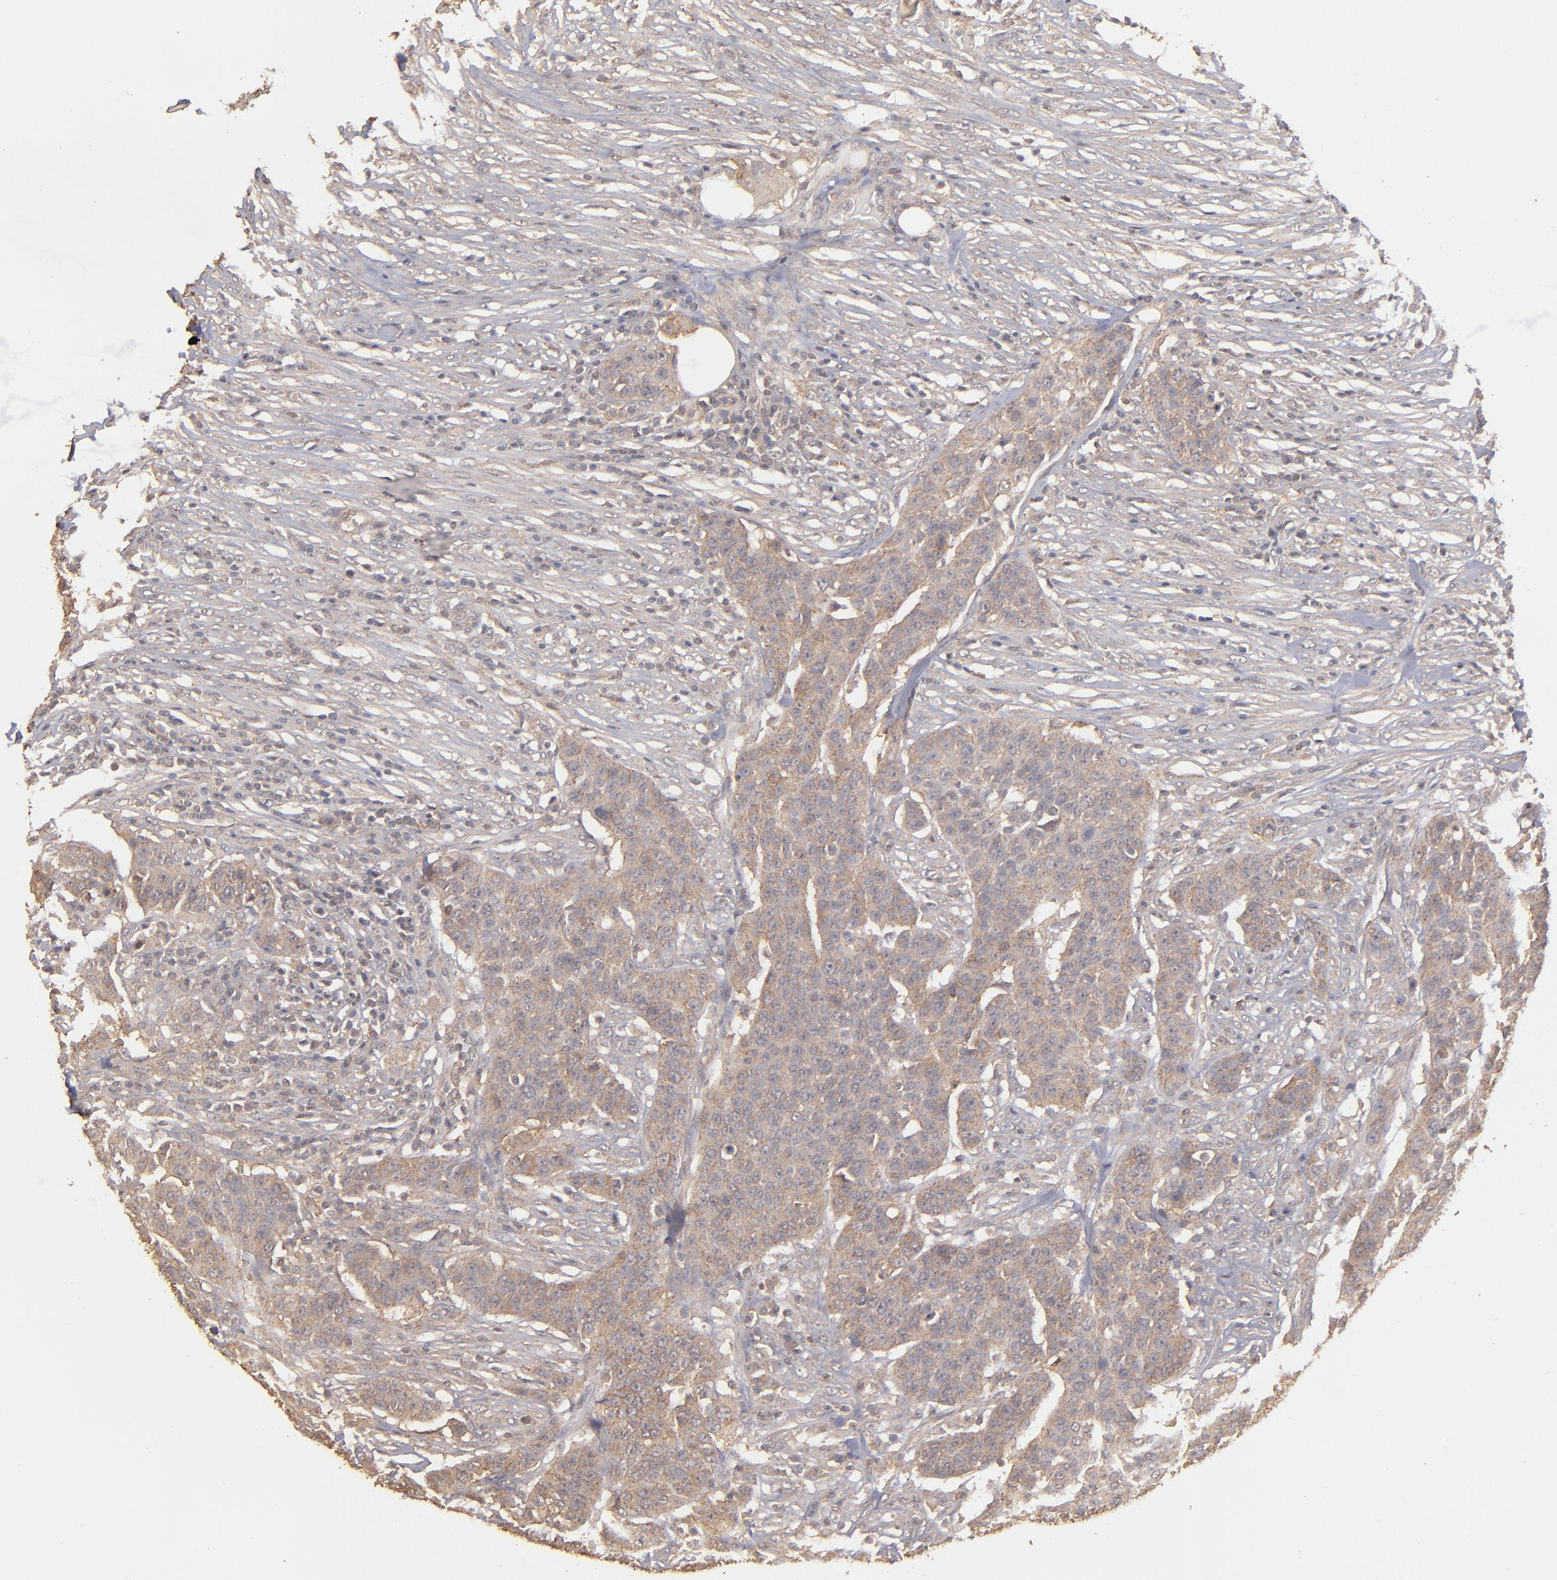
{"staining": {"intensity": "weak", "quantity": ">75%", "location": "cytoplasmic/membranous"}, "tissue": "urothelial cancer", "cell_type": "Tumor cells", "image_type": "cancer", "snomed": [{"axis": "morphology", "description": "Urothelial carcinoma, High grade"}, {"axis": "topography", "description": "Urinary bladder"}], "caption": "Immunohistochemistry (IHC) histopathology image of high-grade urothelial carcinoma stained for a protein (brown), which shows low levels of weak cytoplasmic/membranous expression in approximately >75% of tumor cells.", "gene": "FAT1", "patient": {"sex": "male", "age": 74}}